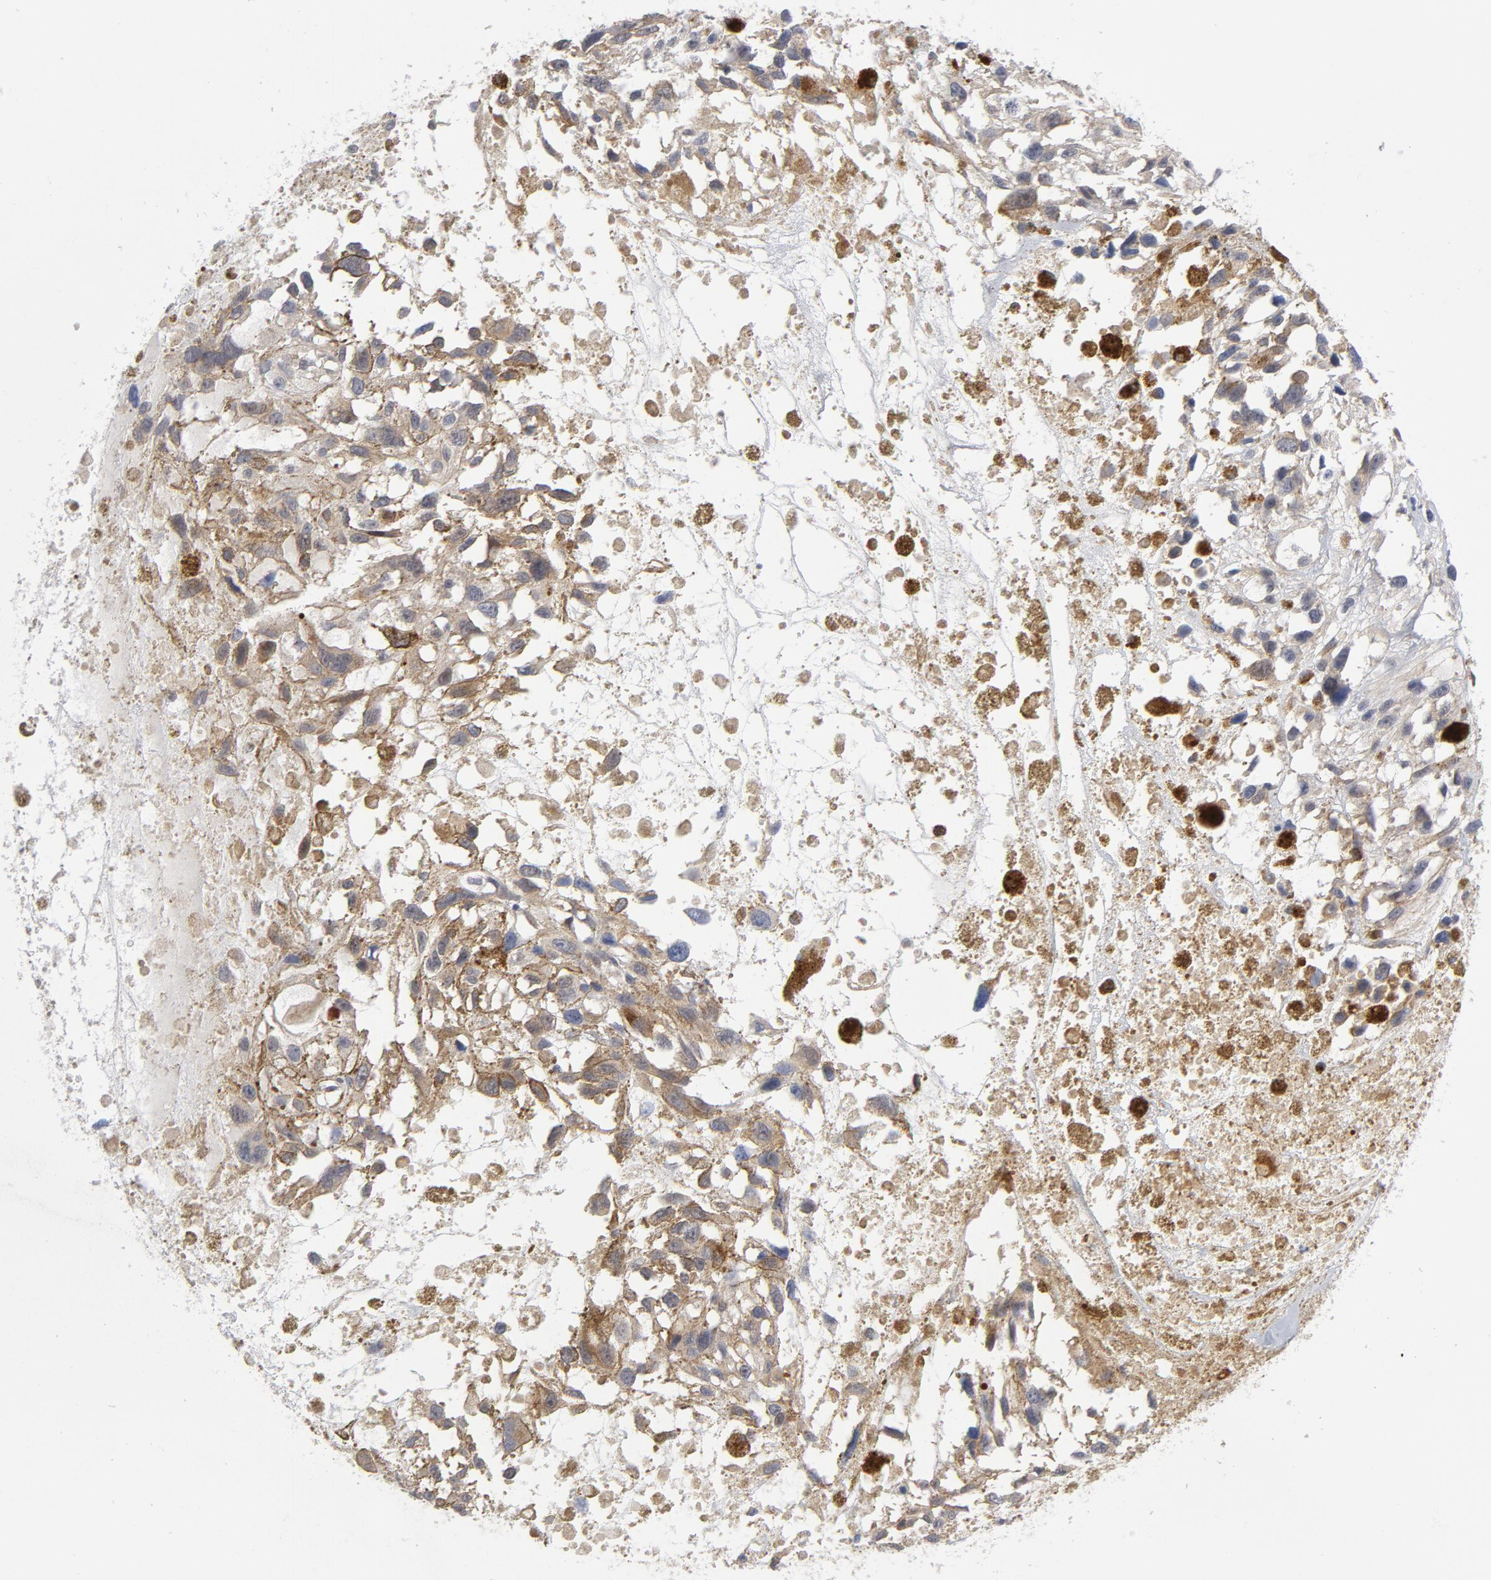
{"staining": {"intensity": "moderate", "quantity": ">75%", "location": "cytoplasmic/membranous"}, "tissue": "melanoma", "cell_type": "Tumor cells", "image_type": "cancer", "snomed": [{"axis": "morphology", "description": "Malignant melanoma, Metastatic site"}, {"axis": "topography", "description": "Lymph node"}], "caption": "Malignant melanoma (metastatic site) stained for a protein (brown) demonstrates moderate cytoplasmic/membranous positive positivity in about >75% of tumor cells.", "gene": "TRADD", "patient": {"sex": "male", "age": 59}}